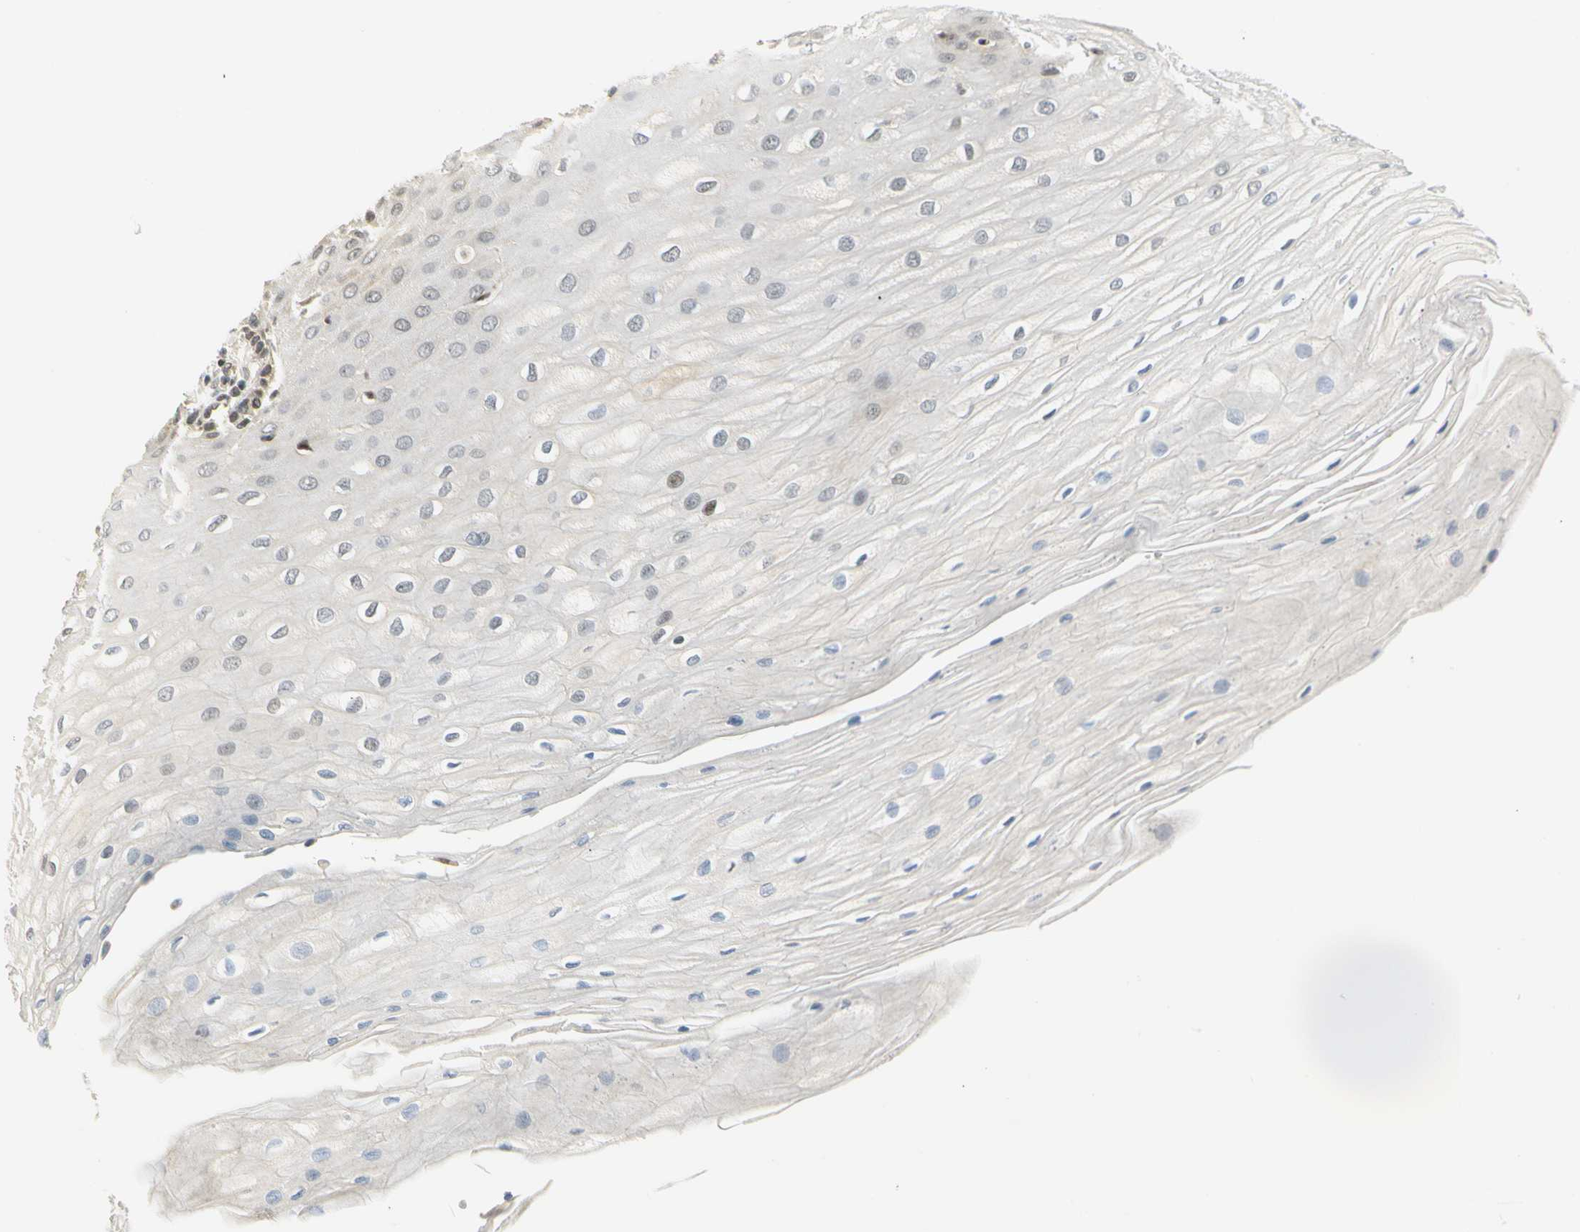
{"staining": {"intensity": "moderate", "quantity": "25%-75%", "location": "nuclear"}, "tissue": "esophagus", "cell_type": "Squamous epithelial cells", "image_type": "normal", "snomed": [{"axis": "morphology", "description": "Normal tissue, NOS"}, {"axis": "morphology", "description": "Squamous cell carcinoma, NOS"}, {"axis": "topography", "description": "Esophagus"}], "caption": "Approximately 25%-75% of squamous epithelial cells in benign human esophagus demonstrate moderate nuclear protein expression as visualized by brown immunohistochemical staining.", "gene": "IMPG2", "patient": {"sex": "male", "age": 65}}